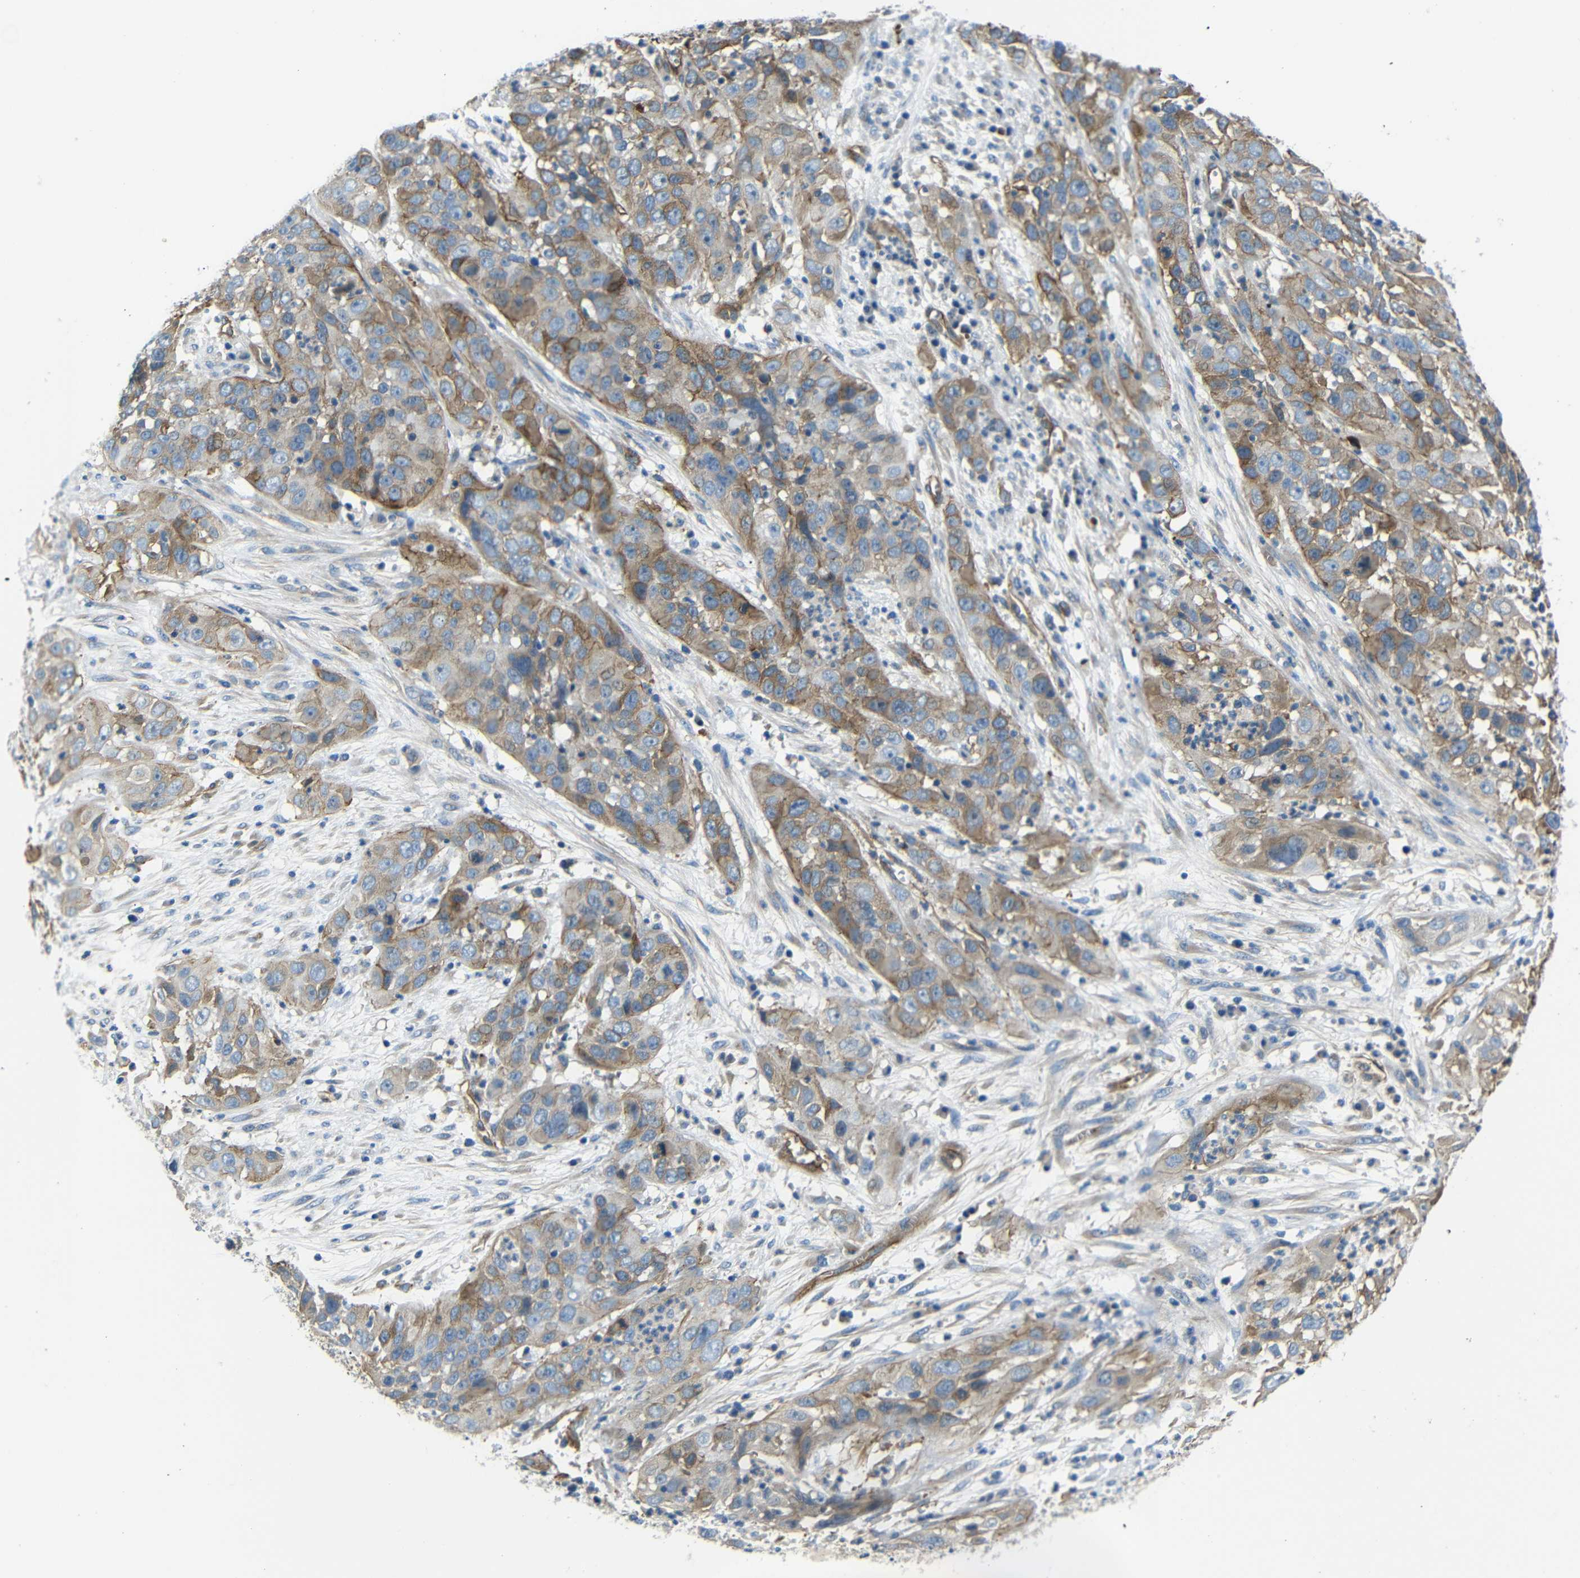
{"staining": {"intensity": "moderate", "quantity": ">75%", "location": "cytoplasmic/membranous"}, "tissue": "cervical cancer", "cell_type": "Tumor cells", "image_type": "cancer", "snomed": [{"axis": "morphology", "description": "Squamous cell carcinoma, NOS"}, {"axis": "topography", "description": "Cervix"}], "caption": "The photomicrograph shows immunohistochemical staining of squamous cell carcinoma (cervical). There is moderate cytoplasmic/membranous expression is present in approximately >75% of tumor cells.", "gene": "MYO1B", "patient": {"sex": "female", "age": 32}}